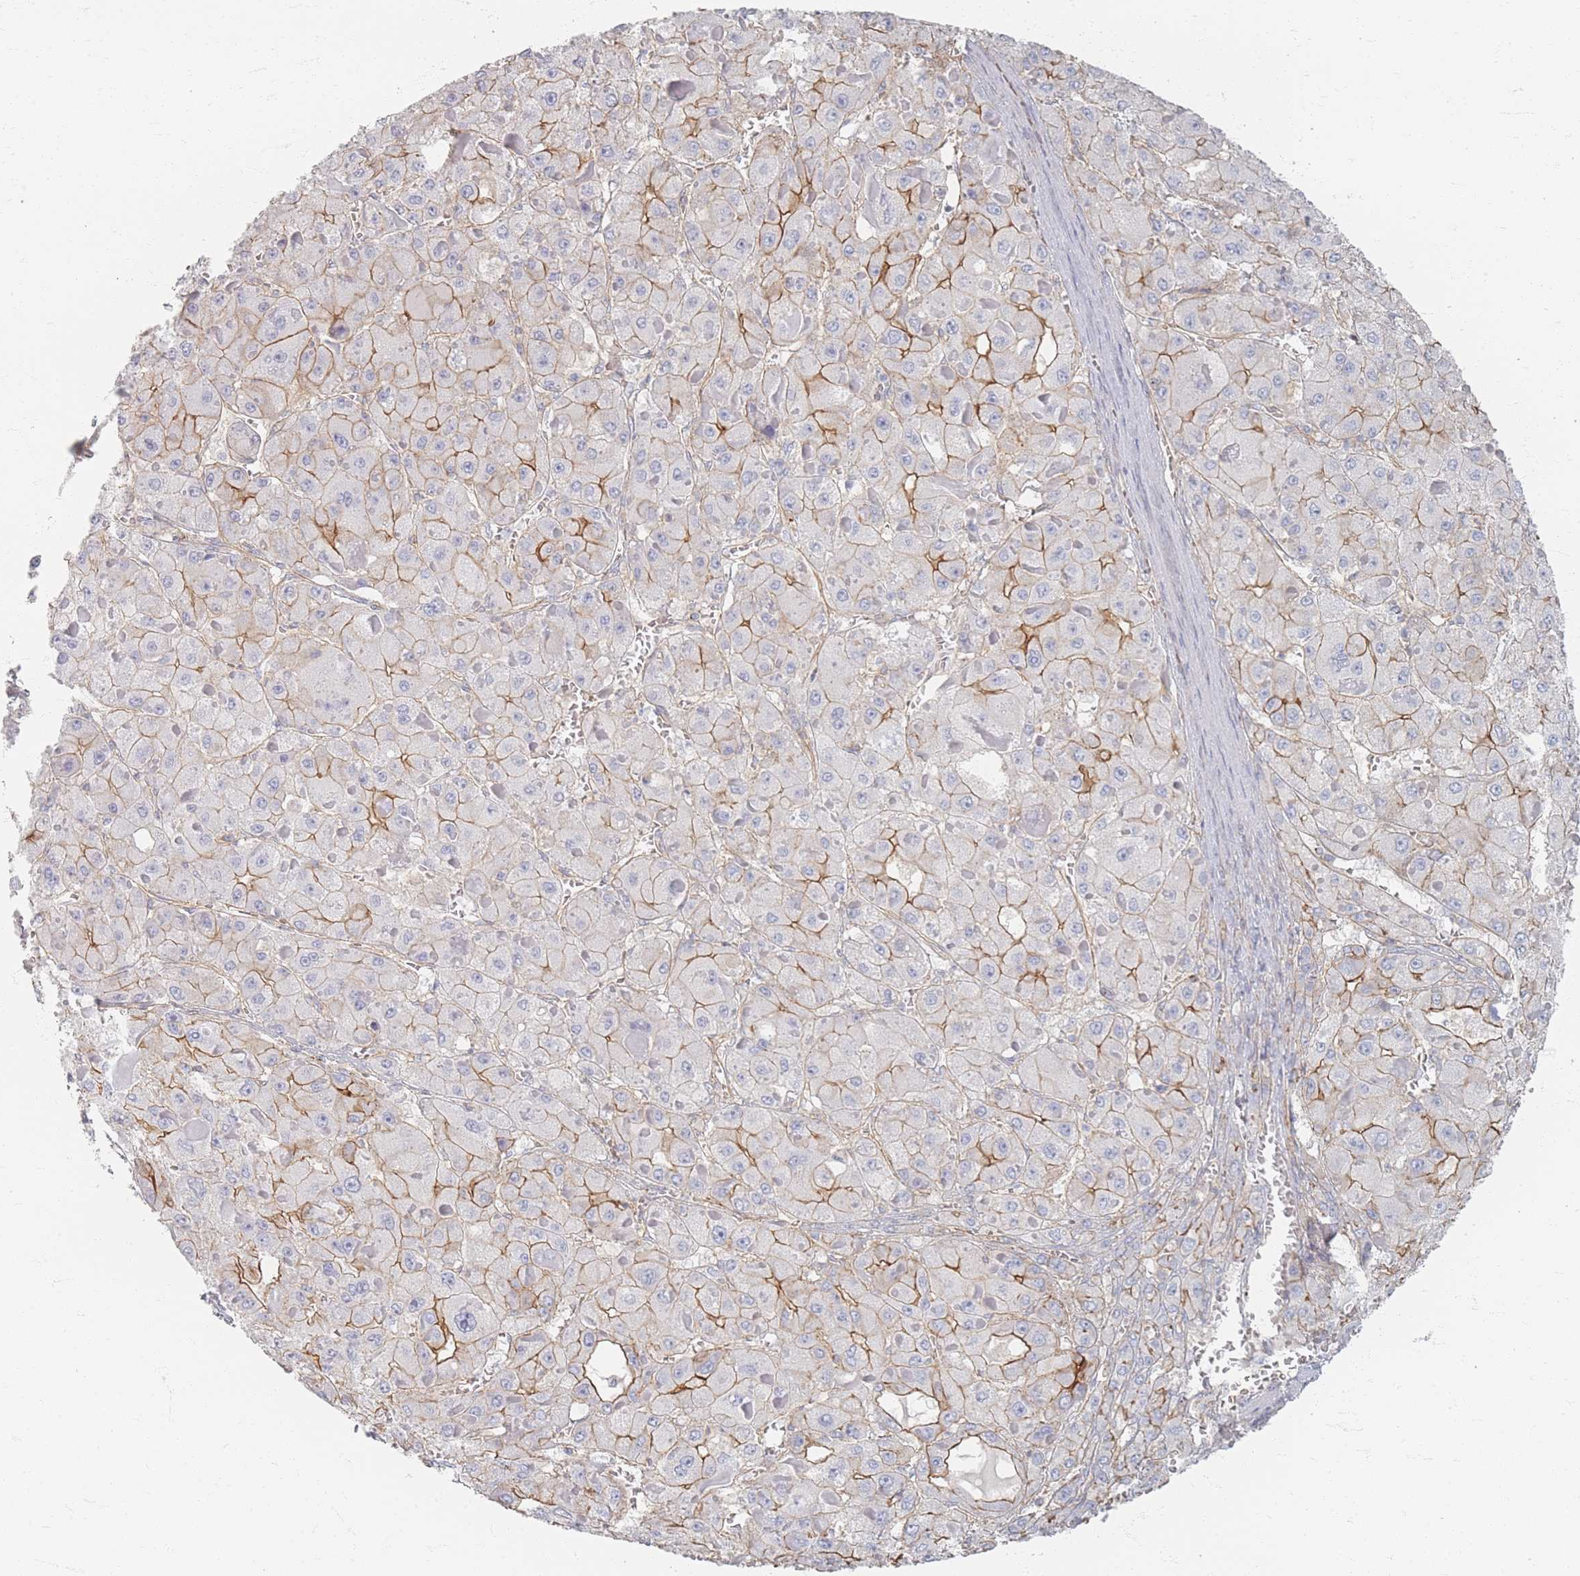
{"staining": {"intensity": "moderate", "quantity": "25%-75%", "location": "cytoplasmic/membranous"}, "tissue": "liver cancer", "cell_type": "Tumor cells", "image_type": "cancer", "snomed": [{"axis": "morphology", "description": "Carcinoma, Hepatocellular, NOS"}, {"axis": "topography", "description": "Liver"}], "caption": "The immunohistochemical stain shows moderate cytoplasmic/membranous positivity in tumor cells of liver cancer tissue.", "gene": "GNB1", "patient": {"sex": "female", "age": 73}}